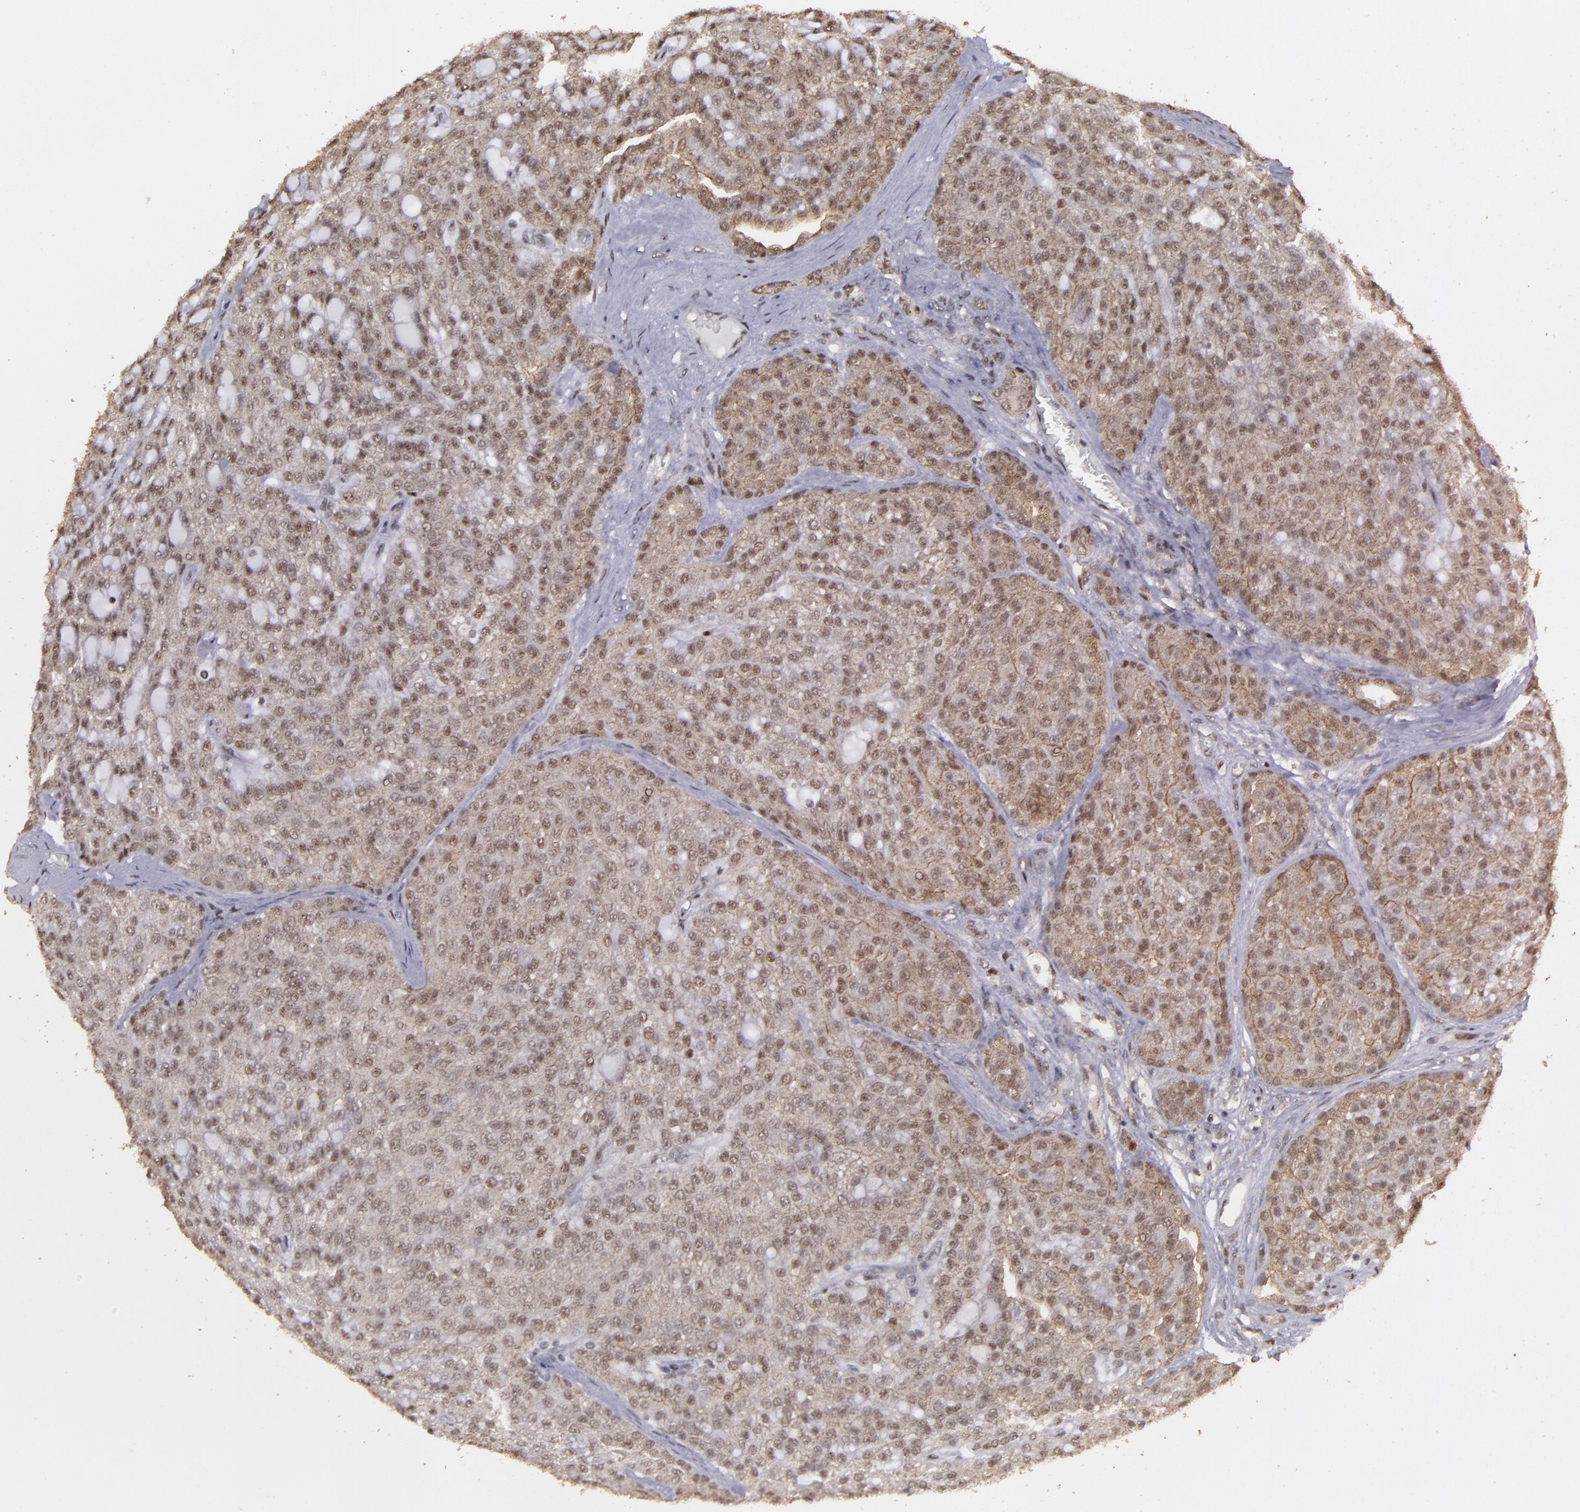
{"staining": {"intensity": "moderate", "quantity": ">75%", "location": "cytoplasmic/membranous,nuclear"}, "tissue": "renal cancer", "cell_type": "Tumor cells", "image_type": "cancer", "snomed": [{"axis": "morphology", "description": "Adenocarcinoma, NOS"}, {"axis": "topography", "description": "Kidney"}], "caption": "This image exhibits immunohistochemistry staining of human renal cancer (adenocarcinoma), with medium moderate cytoplasmic/membranous and nuclear positivity in about >75% of tumor cells.", "gene": "ARNT", "patient": {"sex": "male", "age": 63}}